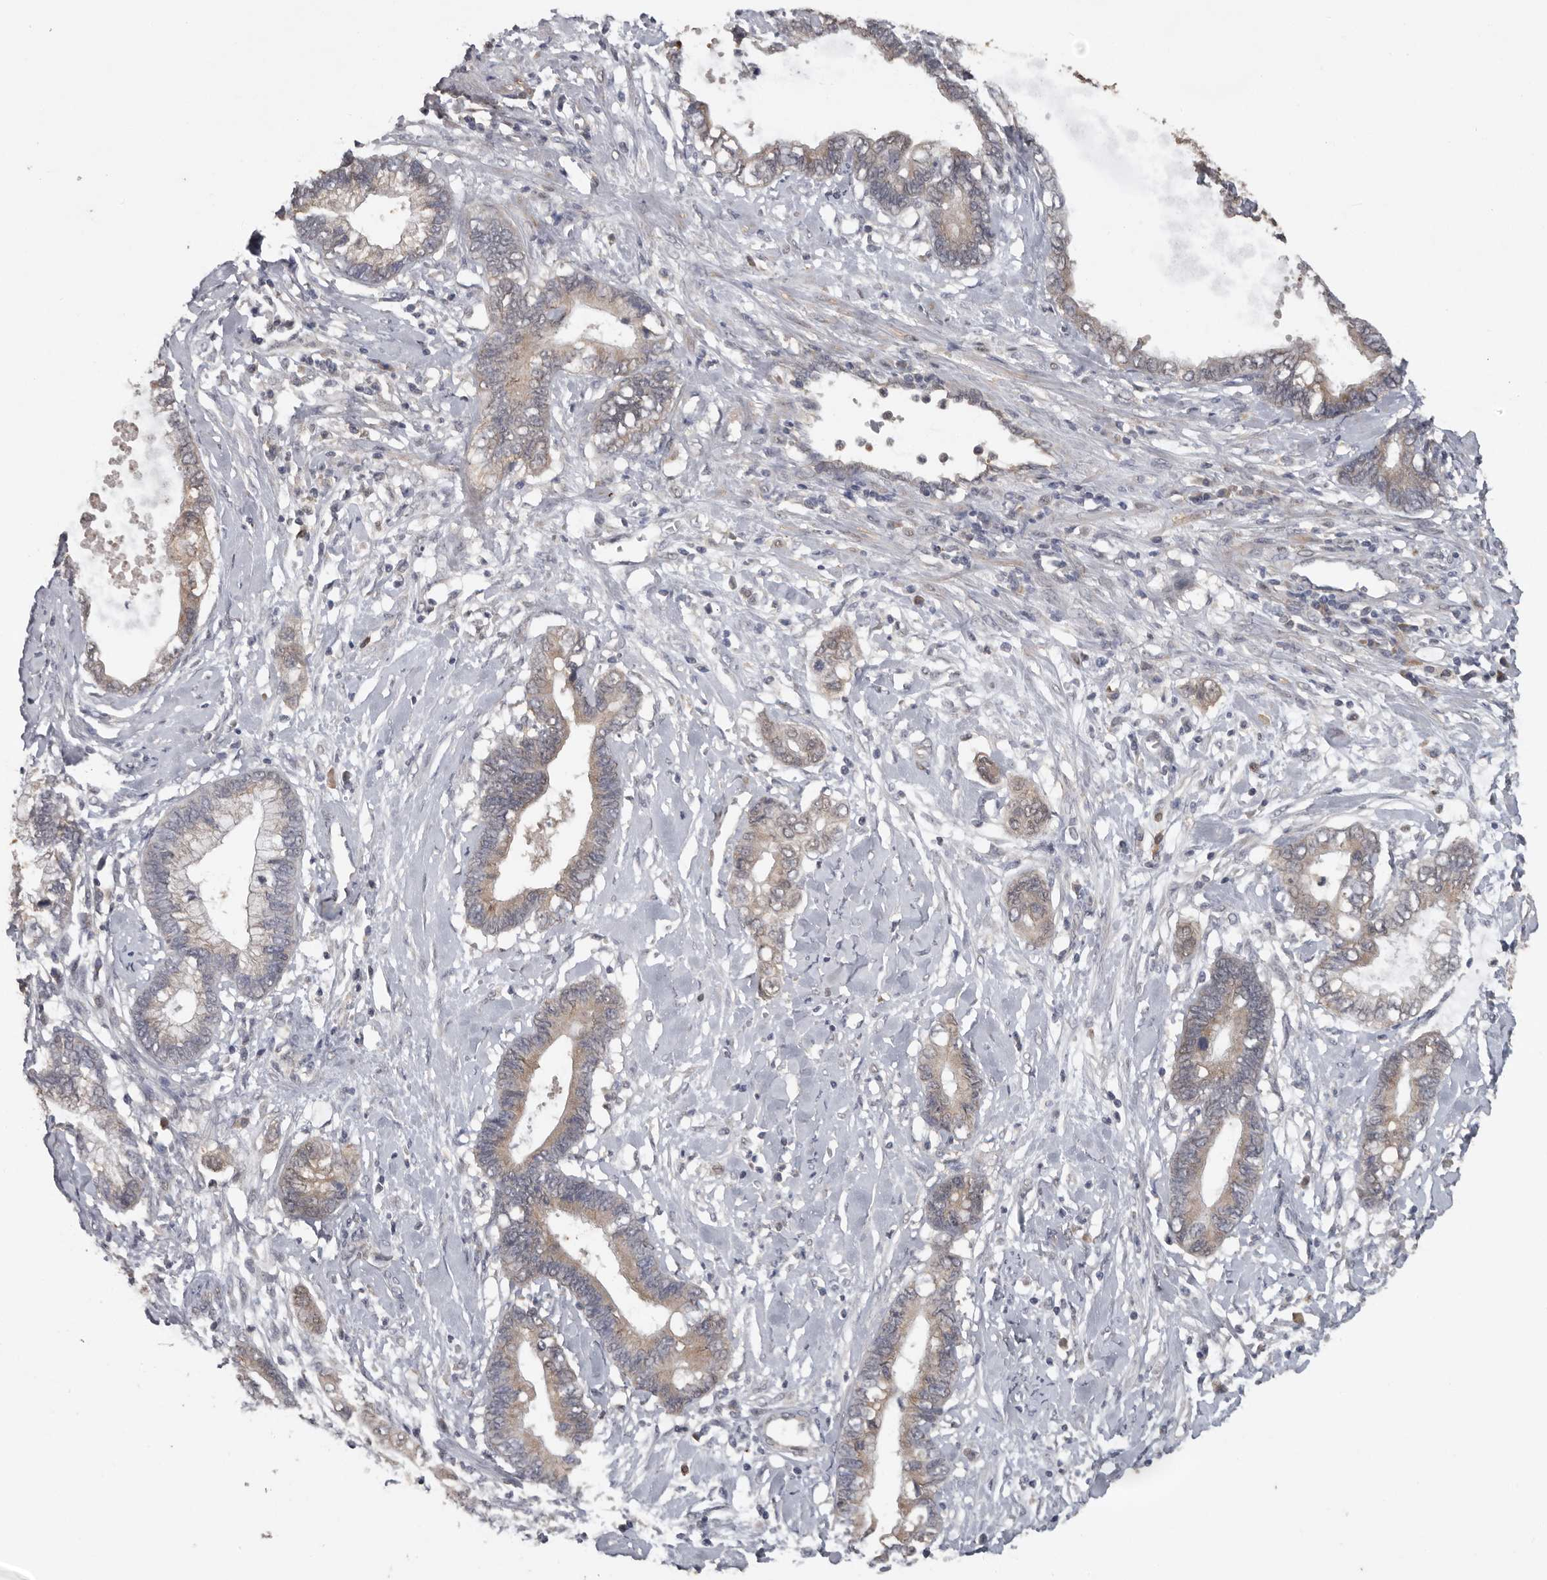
{"staining": {"intensity": "weak", "quantity": "25%-75%", "location": "cytoplasmic/membranous"}, "tissue": "cervical cancer", "cell_type": "Tumor cells", "image_type": "cancer", "snomed": [{"axis": "morphology", "description": "Adenocarcinoma, NOS"}, {"axis": "topography", "description": "Cervix"}], "caption": "Protein staining by immunohistochemistry reveals weak cytoplasmic/membranous positivity in approximately 25%-75% of tumor cells in cervical cancer. The staining is performed using DAB brown chromogen to label protein expression. The nuclei are counter-stained blue using hematoxylin.", "gene": "MTF1", "patient": {"sex": "female", "age": 44}}